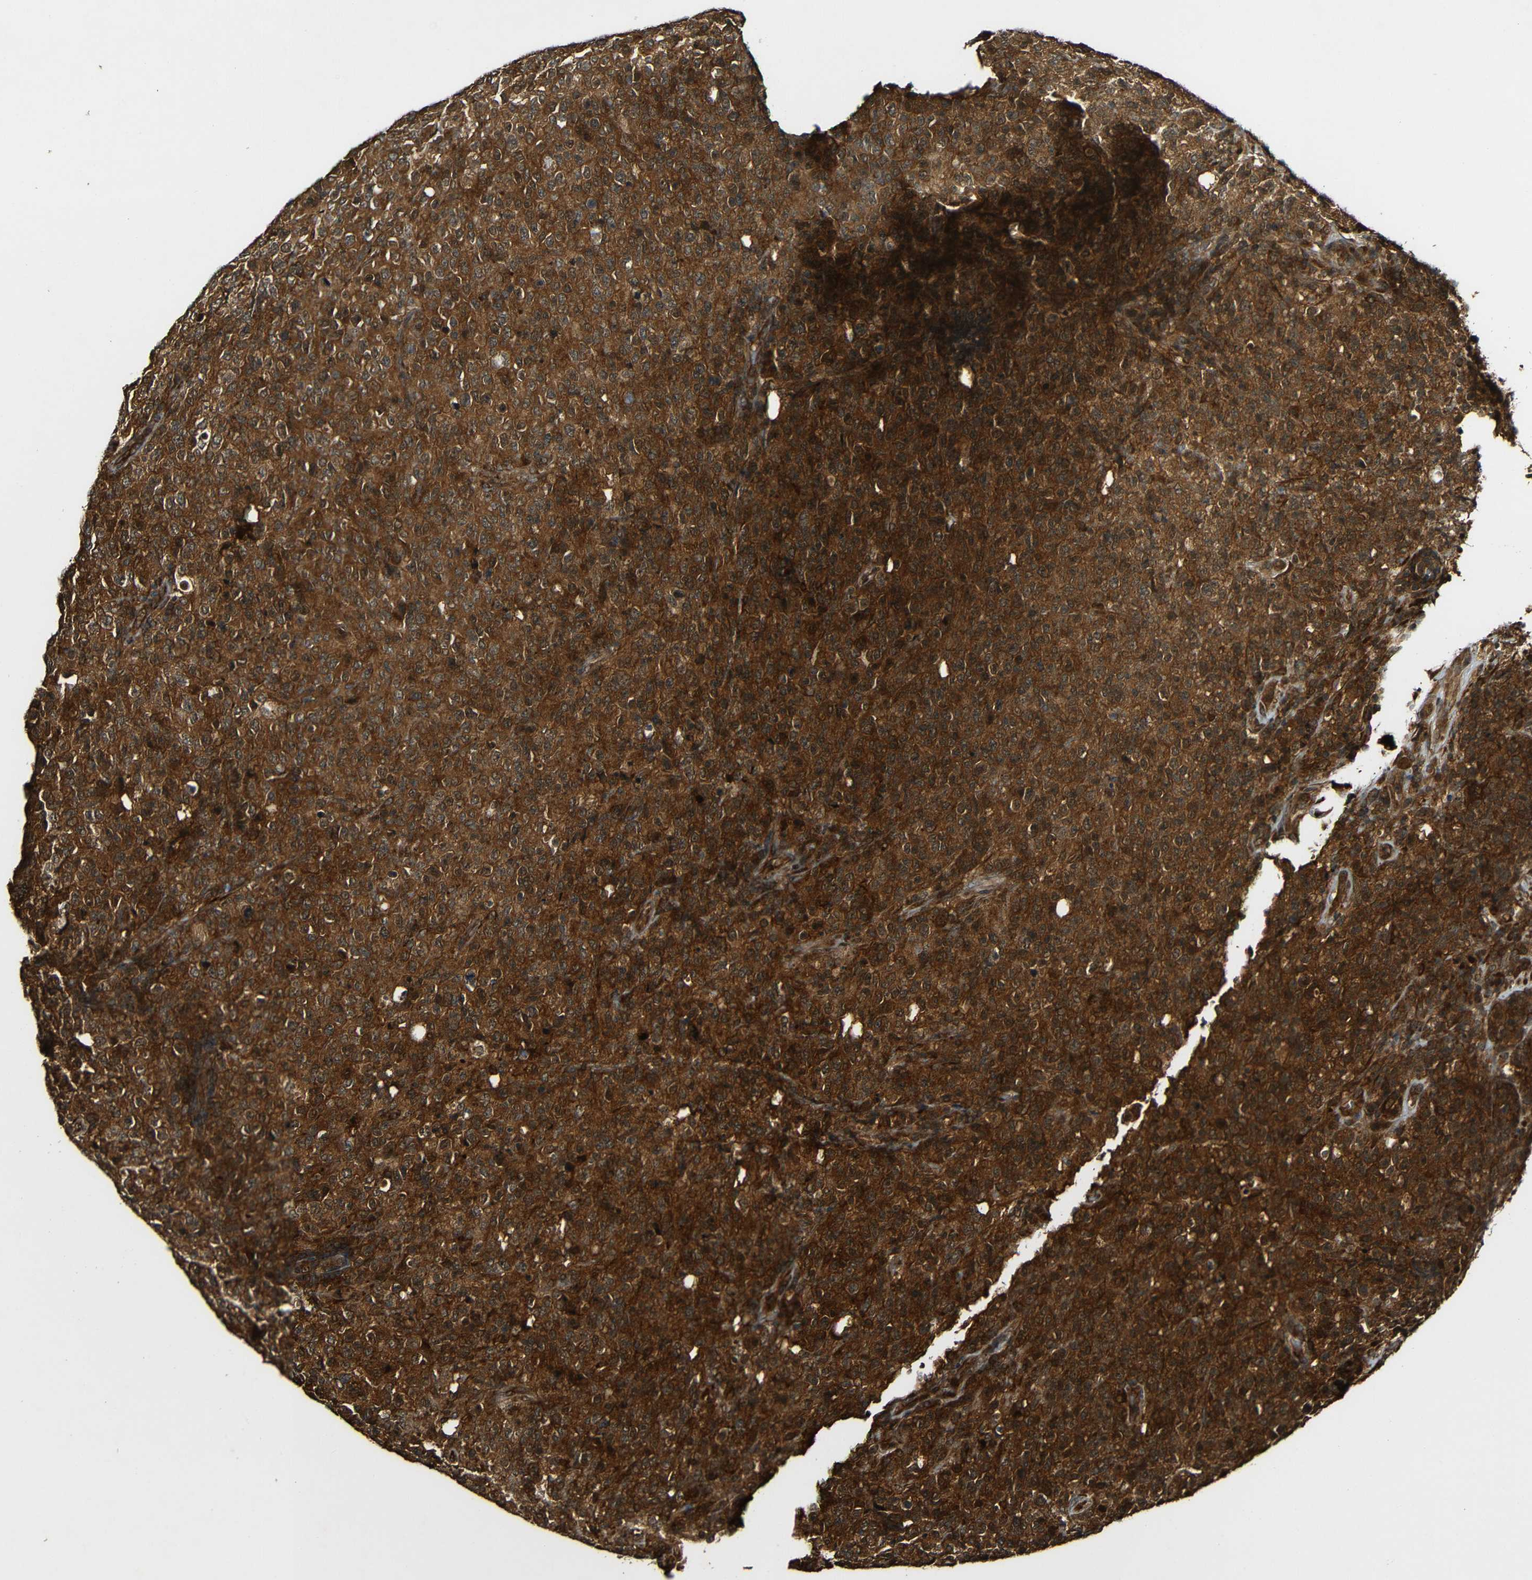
{"staining": {"intensity": "strong", "quantity": ">75%", "location": "cytoplasmic/membranous"}, "tissue": "lymphoma", "cell_type": "Tumor cells", "image_type": "cancer", "snomed": [{"axis": "morphology", "description": "Malignant lymphoma, non-Hodgkin's type, High grade"}, {"axis": "topography", "description": "Tonsil"}], "caption": "The micrograph demonstrates staining of malignant lymphoma, non-Hodgkin's type (high-grade), revealing strong cytoplasmic/membranous protein staining (brown color) within tumor cells. (DAB (3,3'-diaminobenzidine) IHC, brown staining for protein, blue staining for nuclei).", "gene": "CASP8", "patient": {"sex": "female", "age": 36}}